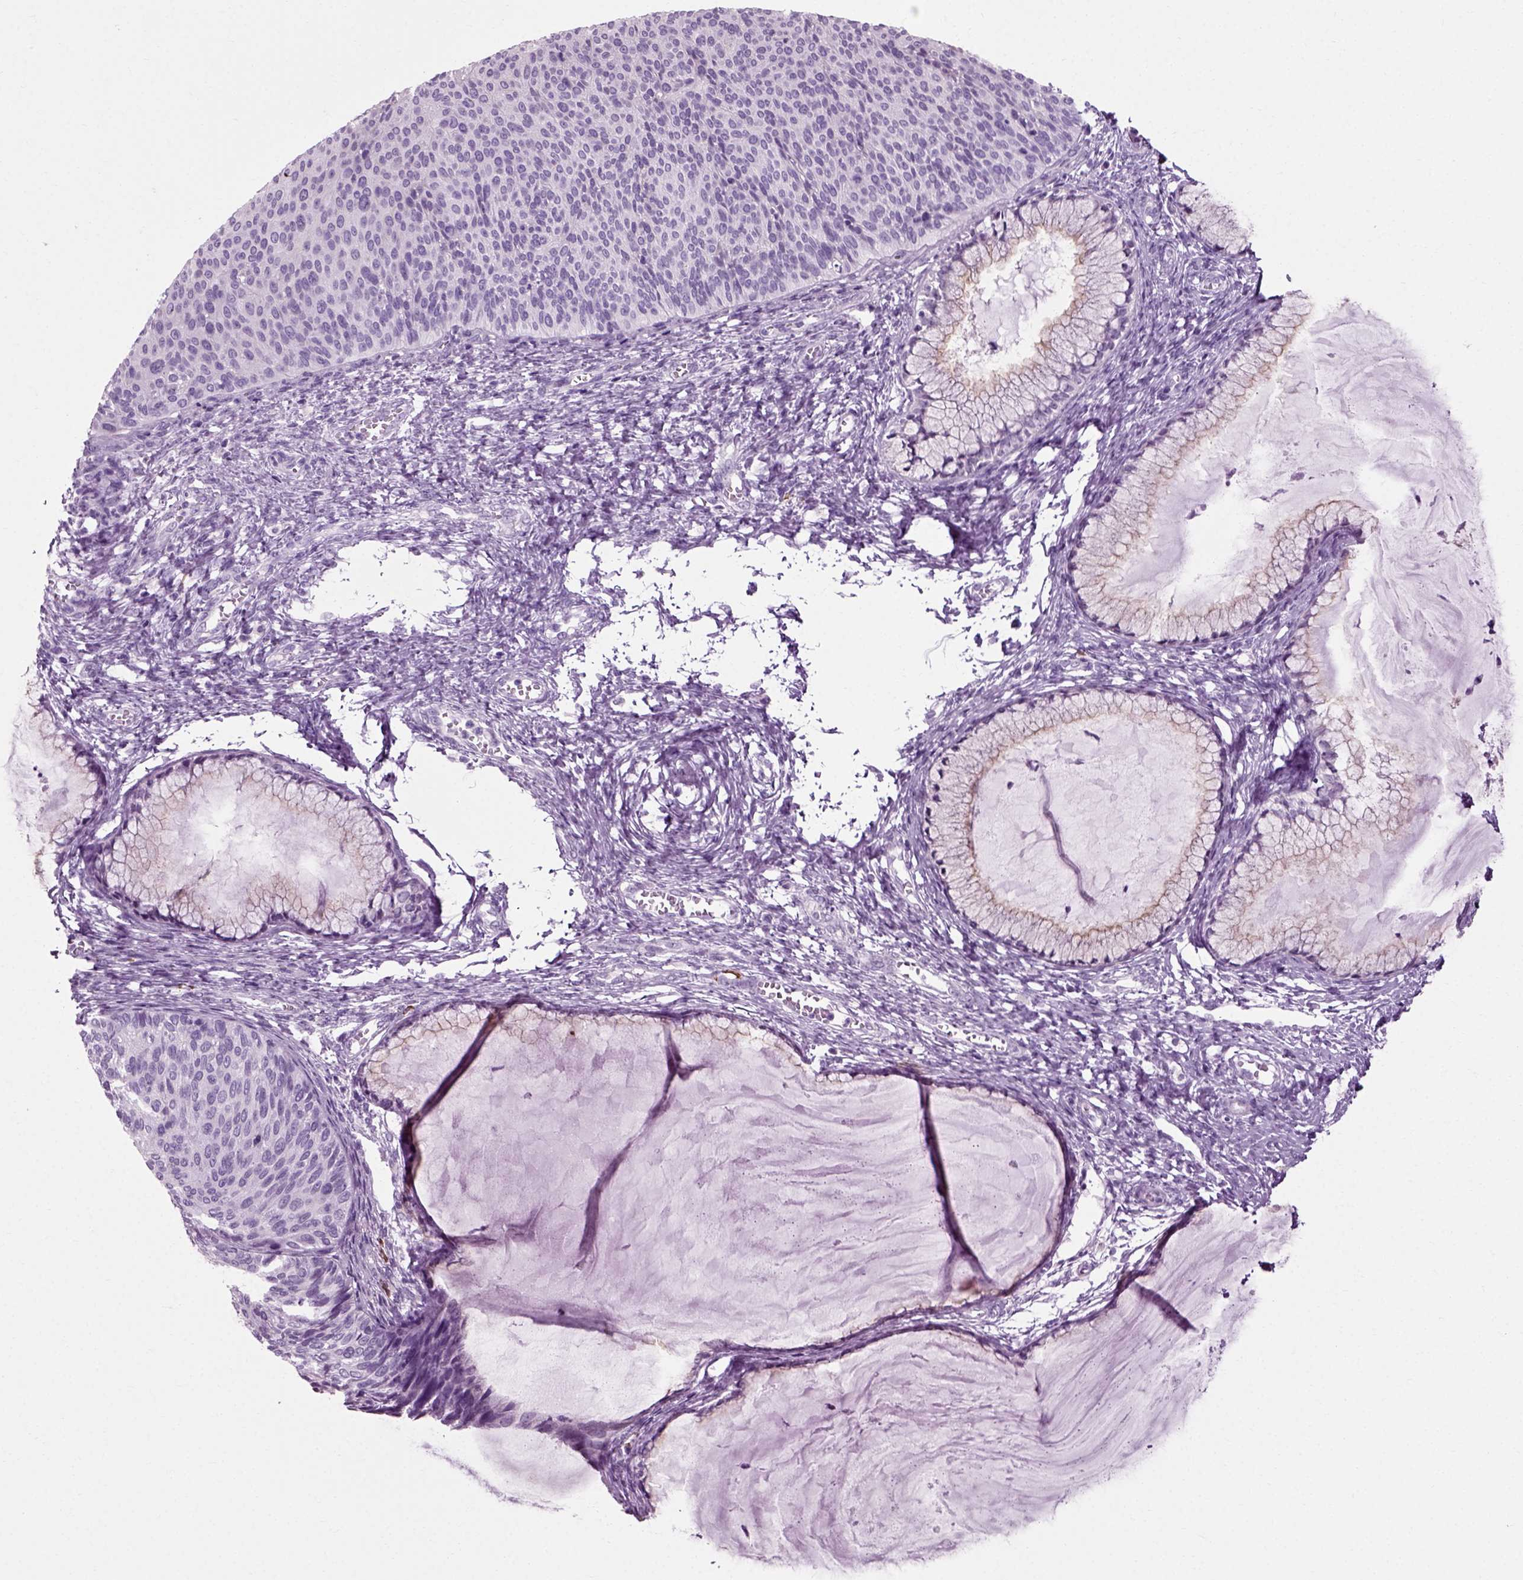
{"staining": {"intensity": "weak", "quantity": "<25%", "location": "cytoplasmic/membranous"}, "tissue": "cervical cancer", "cell_type": "Tumor cells", "image_type": "cancer", "snomed": [{"axis": "morphology", "description": "Squamous cell carcinoma, NOS"}, {"axis": "topography", "description": "Cervix"}], "caption": "High magnification brightfield microscopy of cervical cancer (squamous cell carcinoma) stained with DAB (3,3'-diaminobenzidine) (brown) and counterstained with hematoxylin (blue): tumor cells show no significant expression.", "gene": "SLC26A8", "patient": {"sex": "female", "age": 36}}